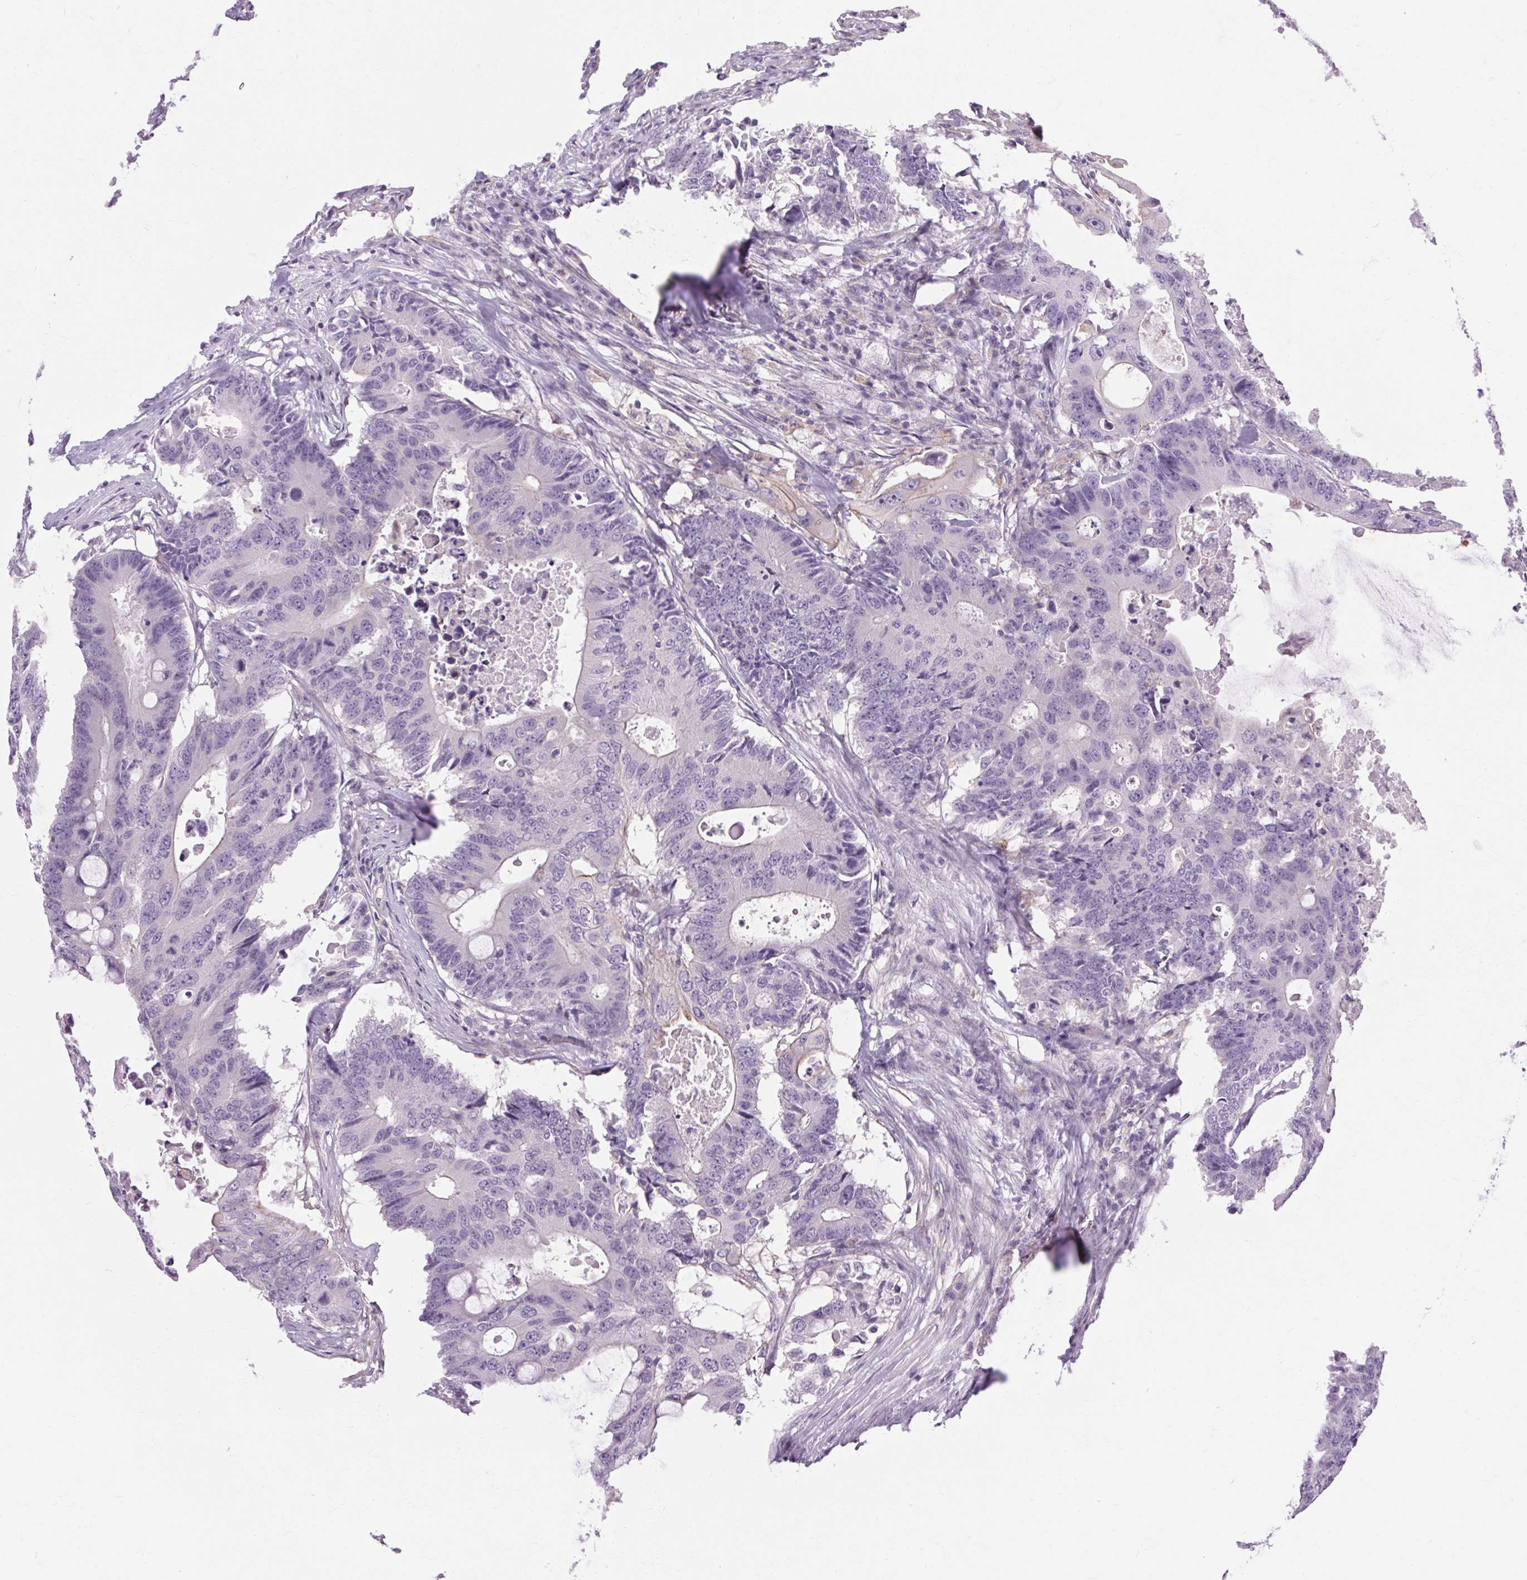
{"staining": {"intensity": "negative", "quantity": "none", "location": "none"}, "tissue": "colorectal cancer", "cell_type": "Tumor cells", "image_type": "cancer", "snomed": [{"axis": "morphology", "description": "Adenocarcinoma, NOS"}, {"axis": "topography", "description": "Colon"}], "caption": "This is an IHC micrograph of human adenocarcinoma (colorectal). There is no staining in tumor cells.", "gene": "TM6SF1", "patient": {"sex": "male", "age": 71}}